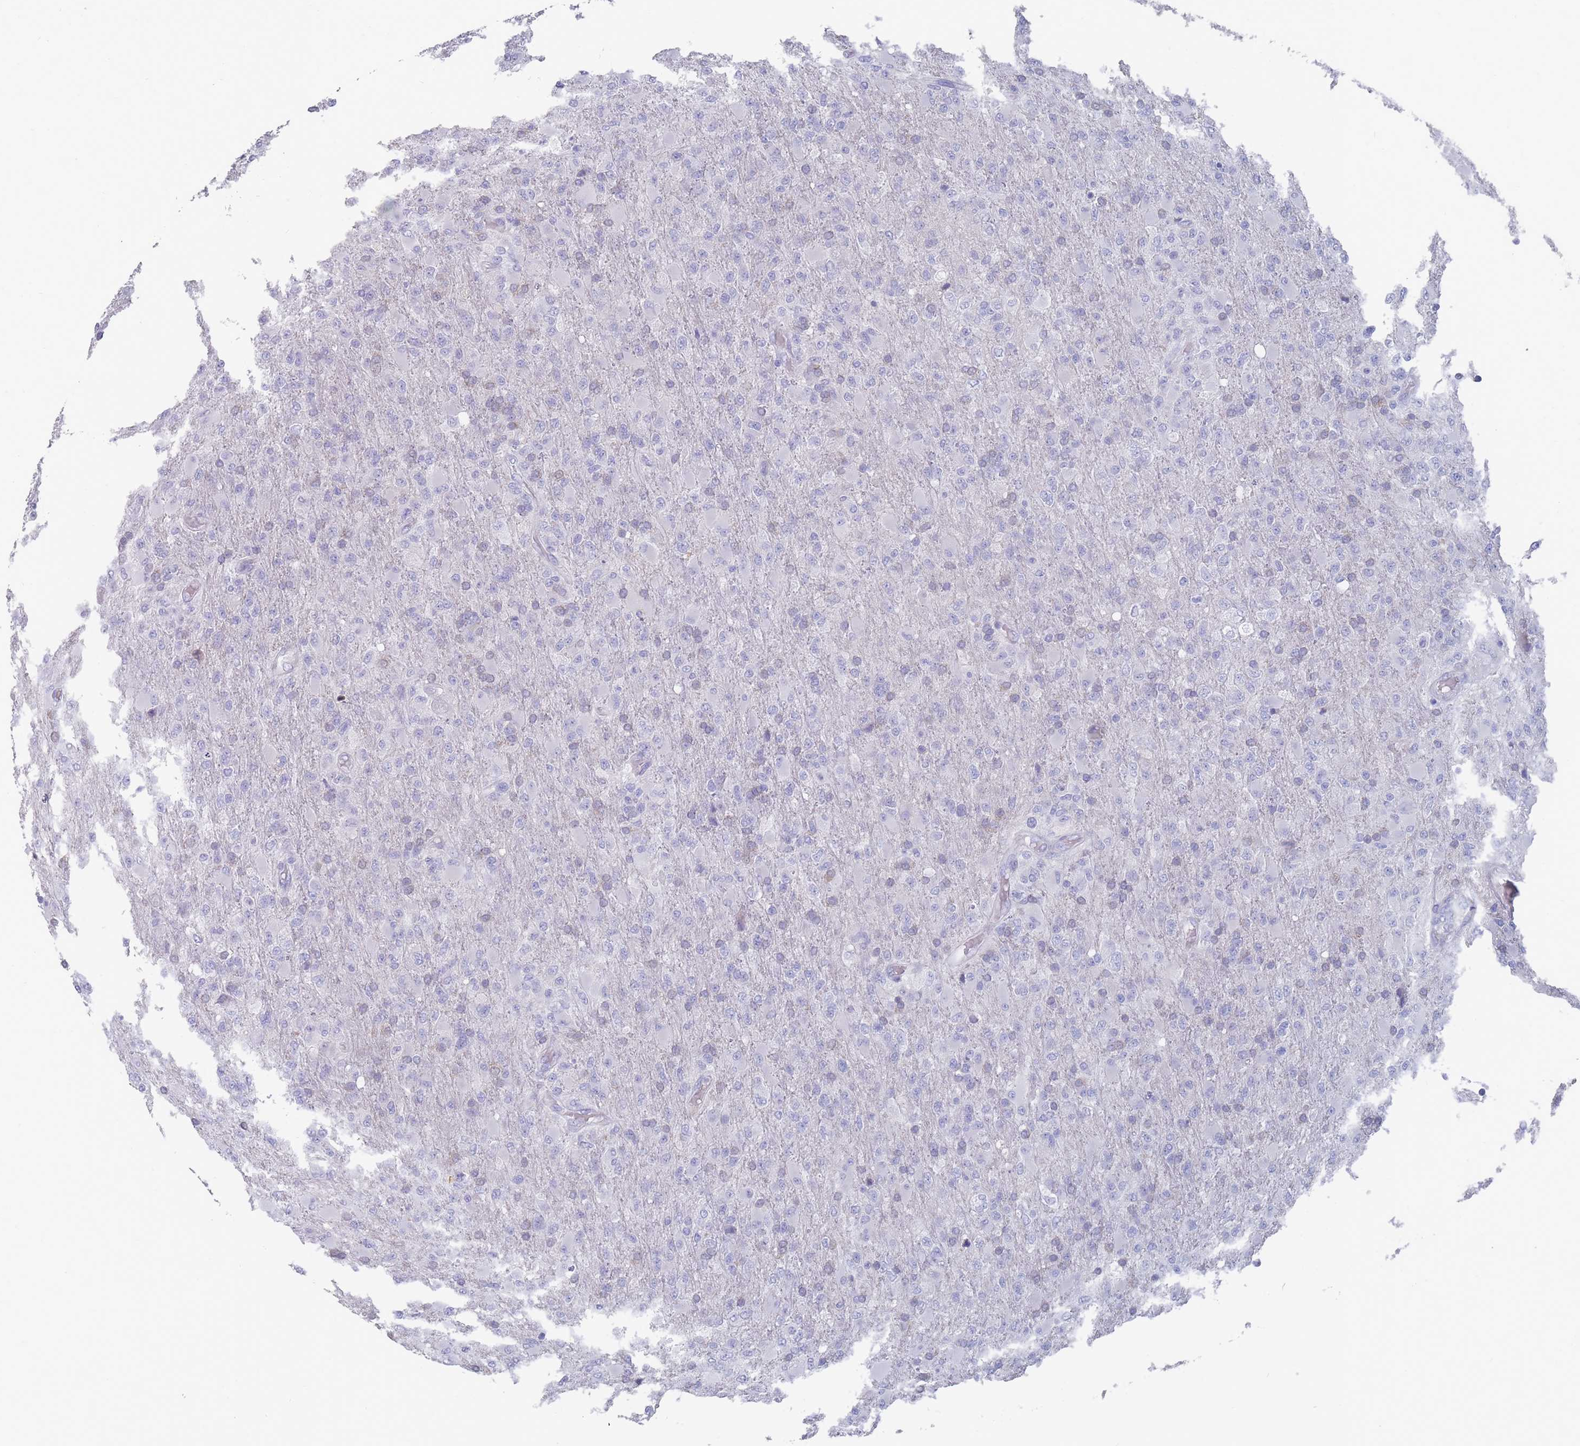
{"staining": {"intensity": "negative", "quantity": "none", "location": "none"}, "tissue": "glioma", "cell_type": "Tumor cells", "image_type": "cancer", "snomed": [{"axis": "morphology", "description": "Glioma, malignant, Low grade"}, {"axis": "topography", "description": "Brain"}], "caption": "An immunohistochemistry (IHC) photomicrograph of glioma is shown. There is no staining in tumor cells of glioma.", "gene": "ST8SIA5", "patient": {"sex": "male", "age": 65}}